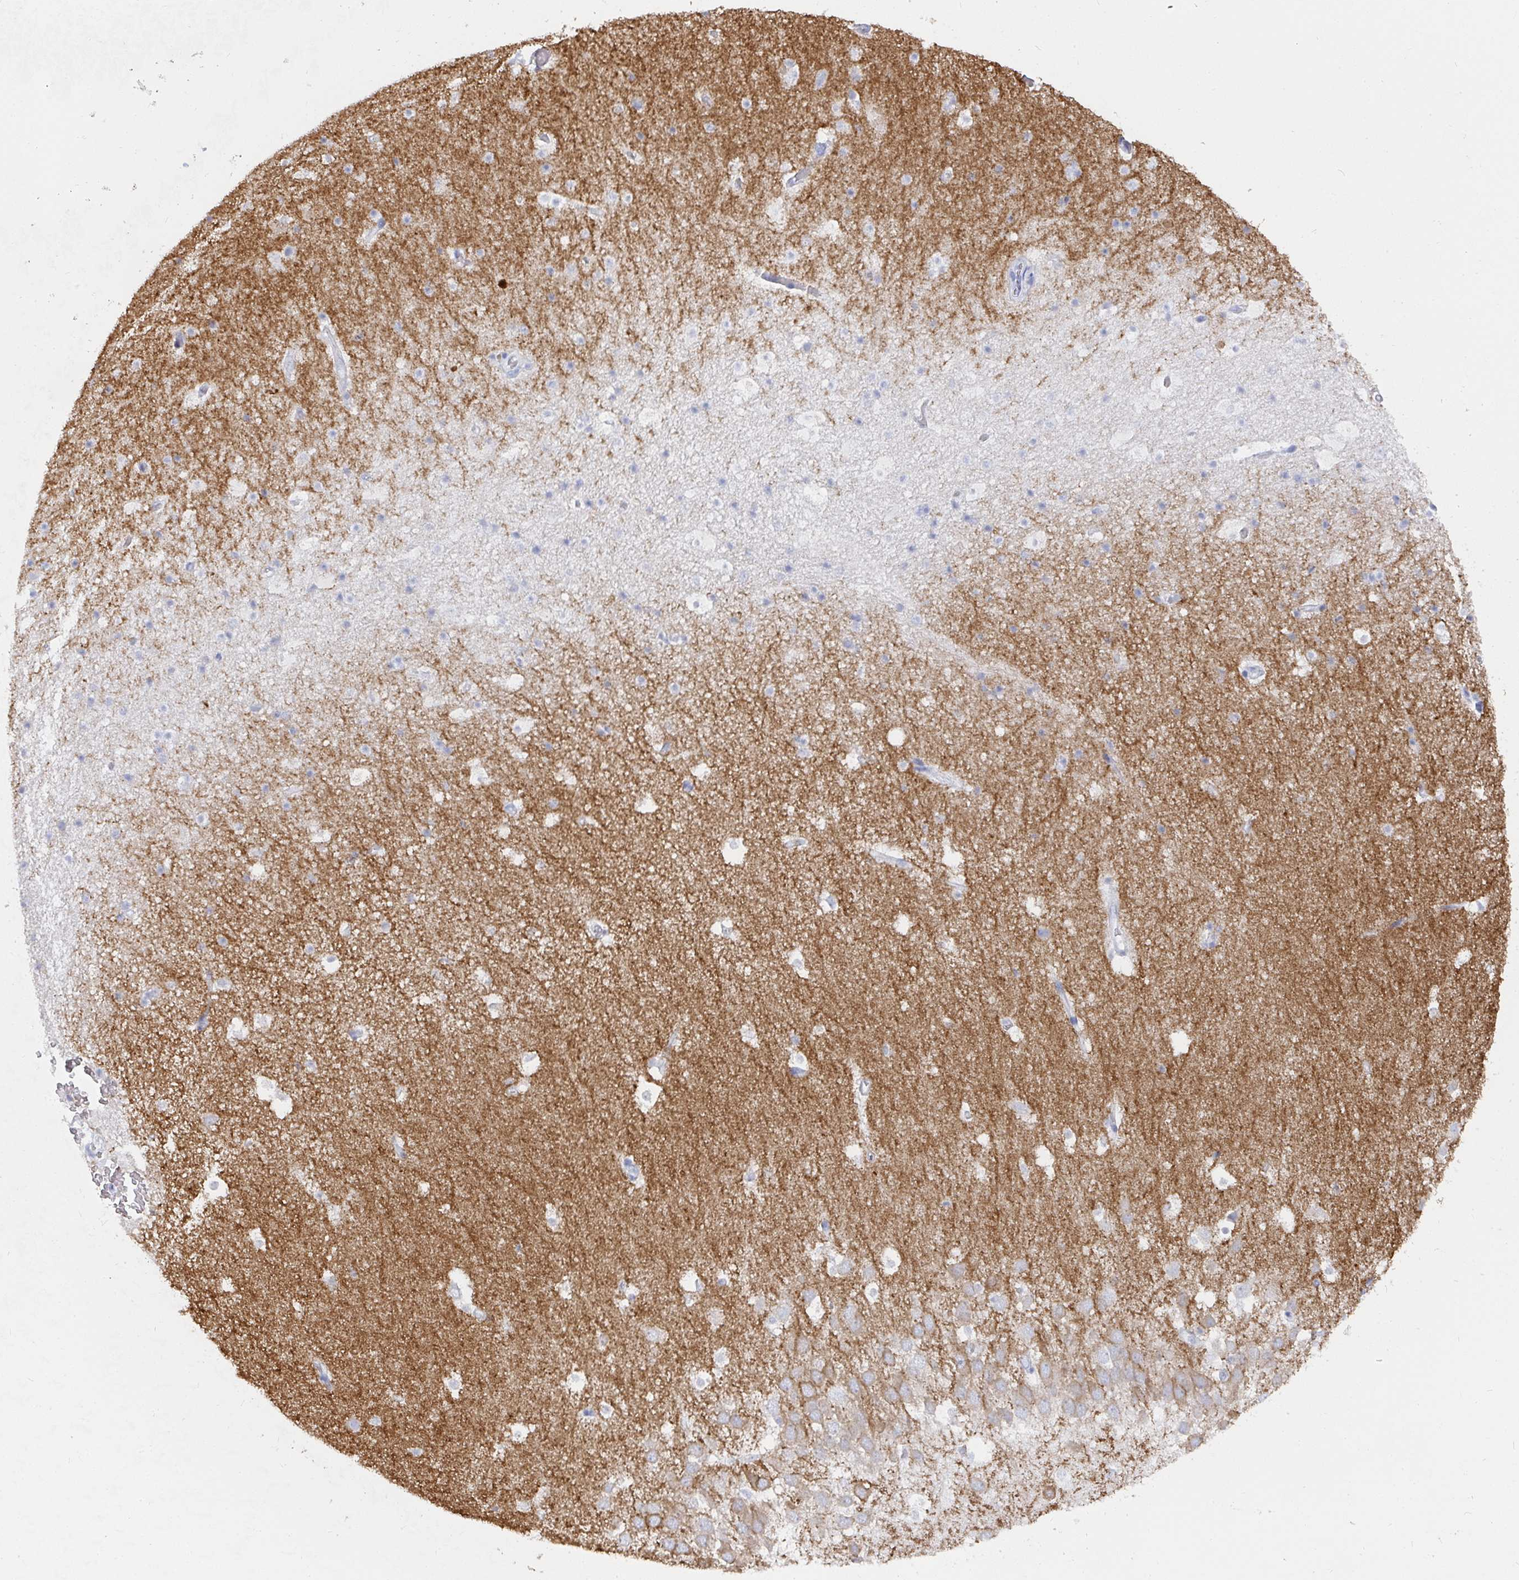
{"staining": {"intensity": "negative", "quantity": "none", "location": "none"}, "tissue": "hippocampus", "cell_type": "Glial cells", "image_type": "normal", "snomed": [{"axis": "morphology", "description": "Normal tissue, NOS"}, {"axis": "topography", "description": "Hippocampus"}], "caption": "Immunohistochemistry of unremarkable human hippocampus exhibits no expression in glial cells.", "gene": "GRIA1", "patient": {"sex": "male", "age": 26}}